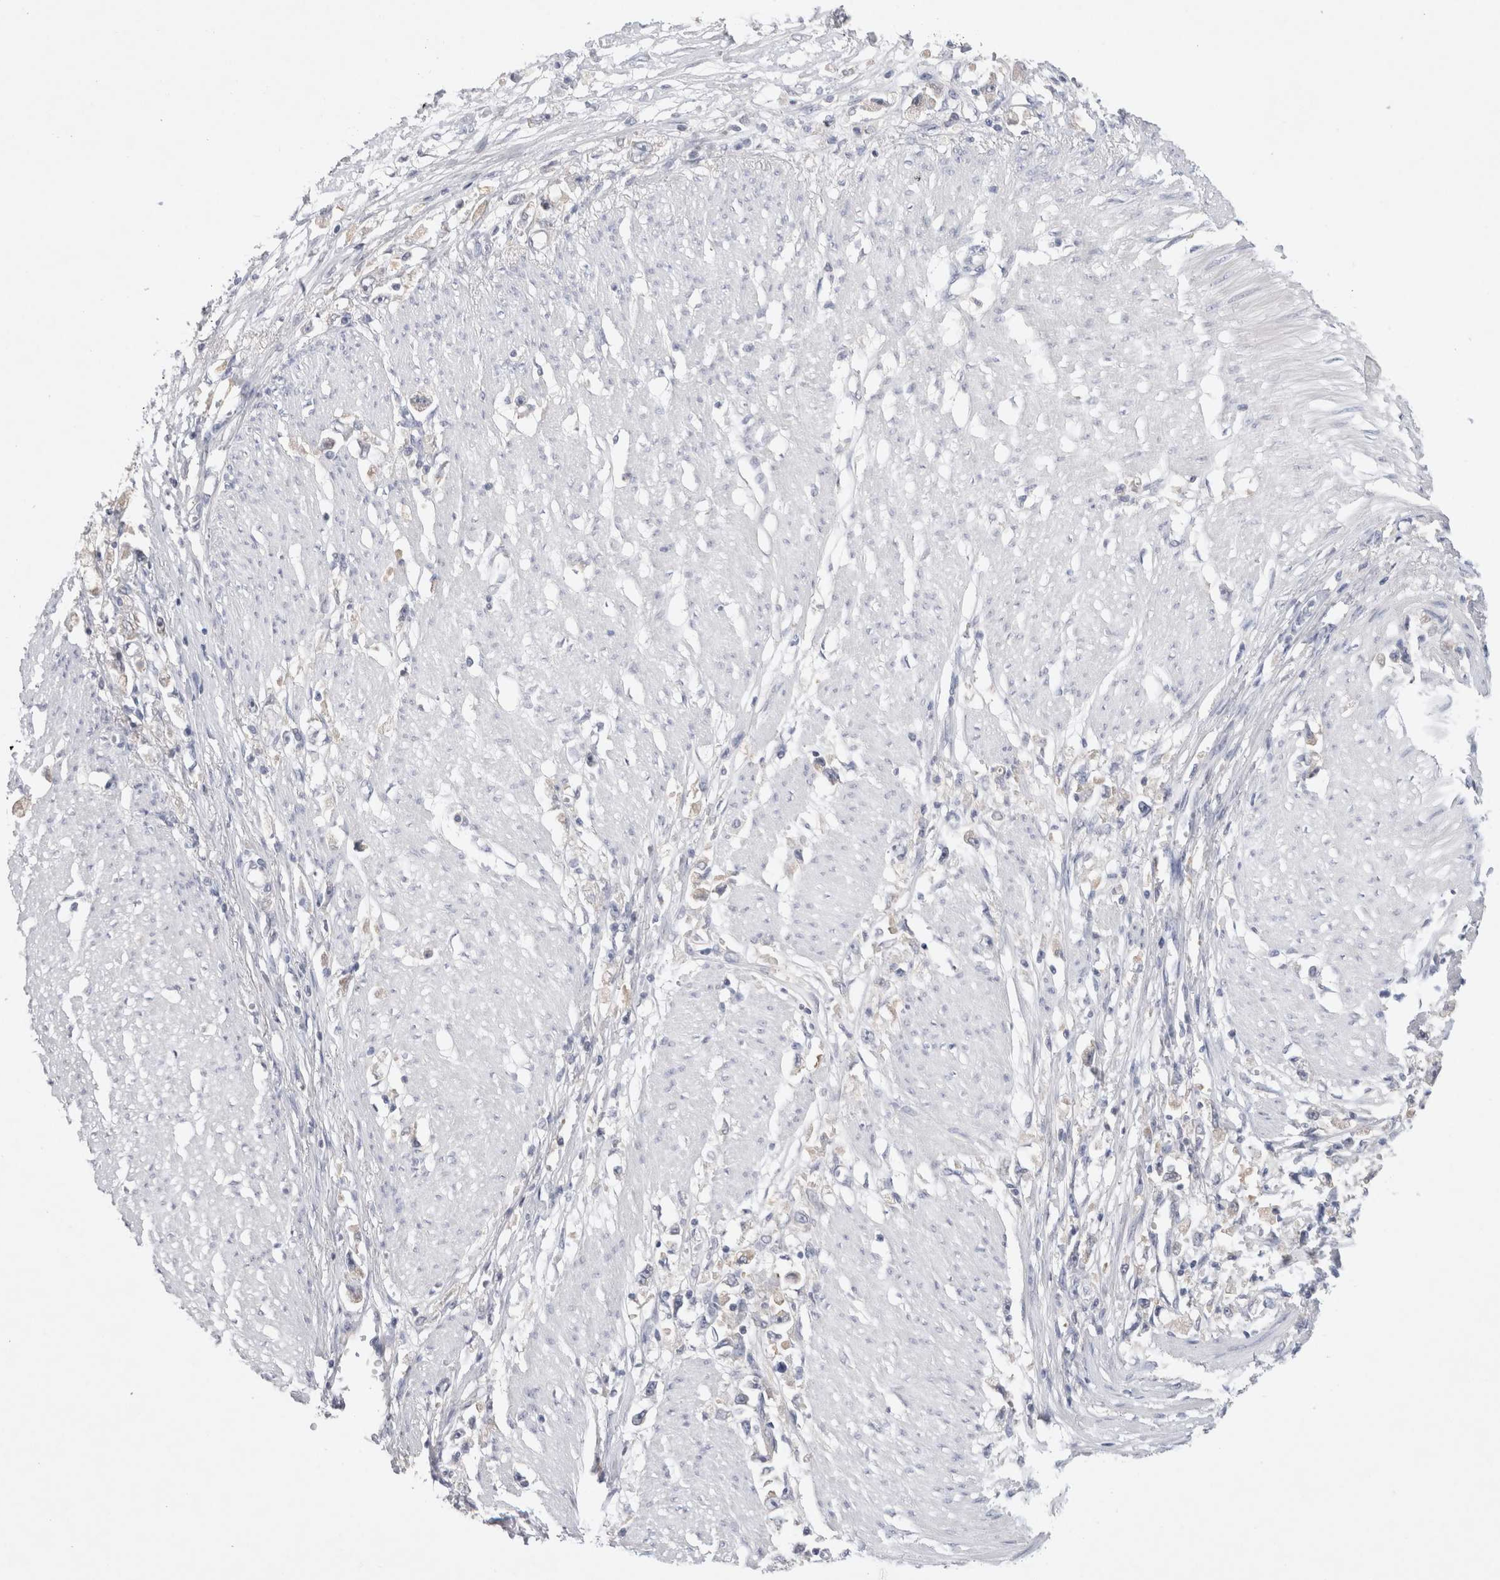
{"staining": {"intensity": "negative", "quantity": "none", "location": "none"}, "tissue": "stomach cancer", "cell_type": "Tumor cells", "image_type": "cancer", "snomed": [{"axis": "morphology", "description": "Adenocarcinoma, NOS"}, {"axis": "topography", "description": "Stomach"}], "caption": "Stomach cancer (adenocarcinoma) was stained to show a protein in brown. There is no significant staining in tumor cells.", "gene": "GAS1", "patient": {"sex": "female", "age": 59}}